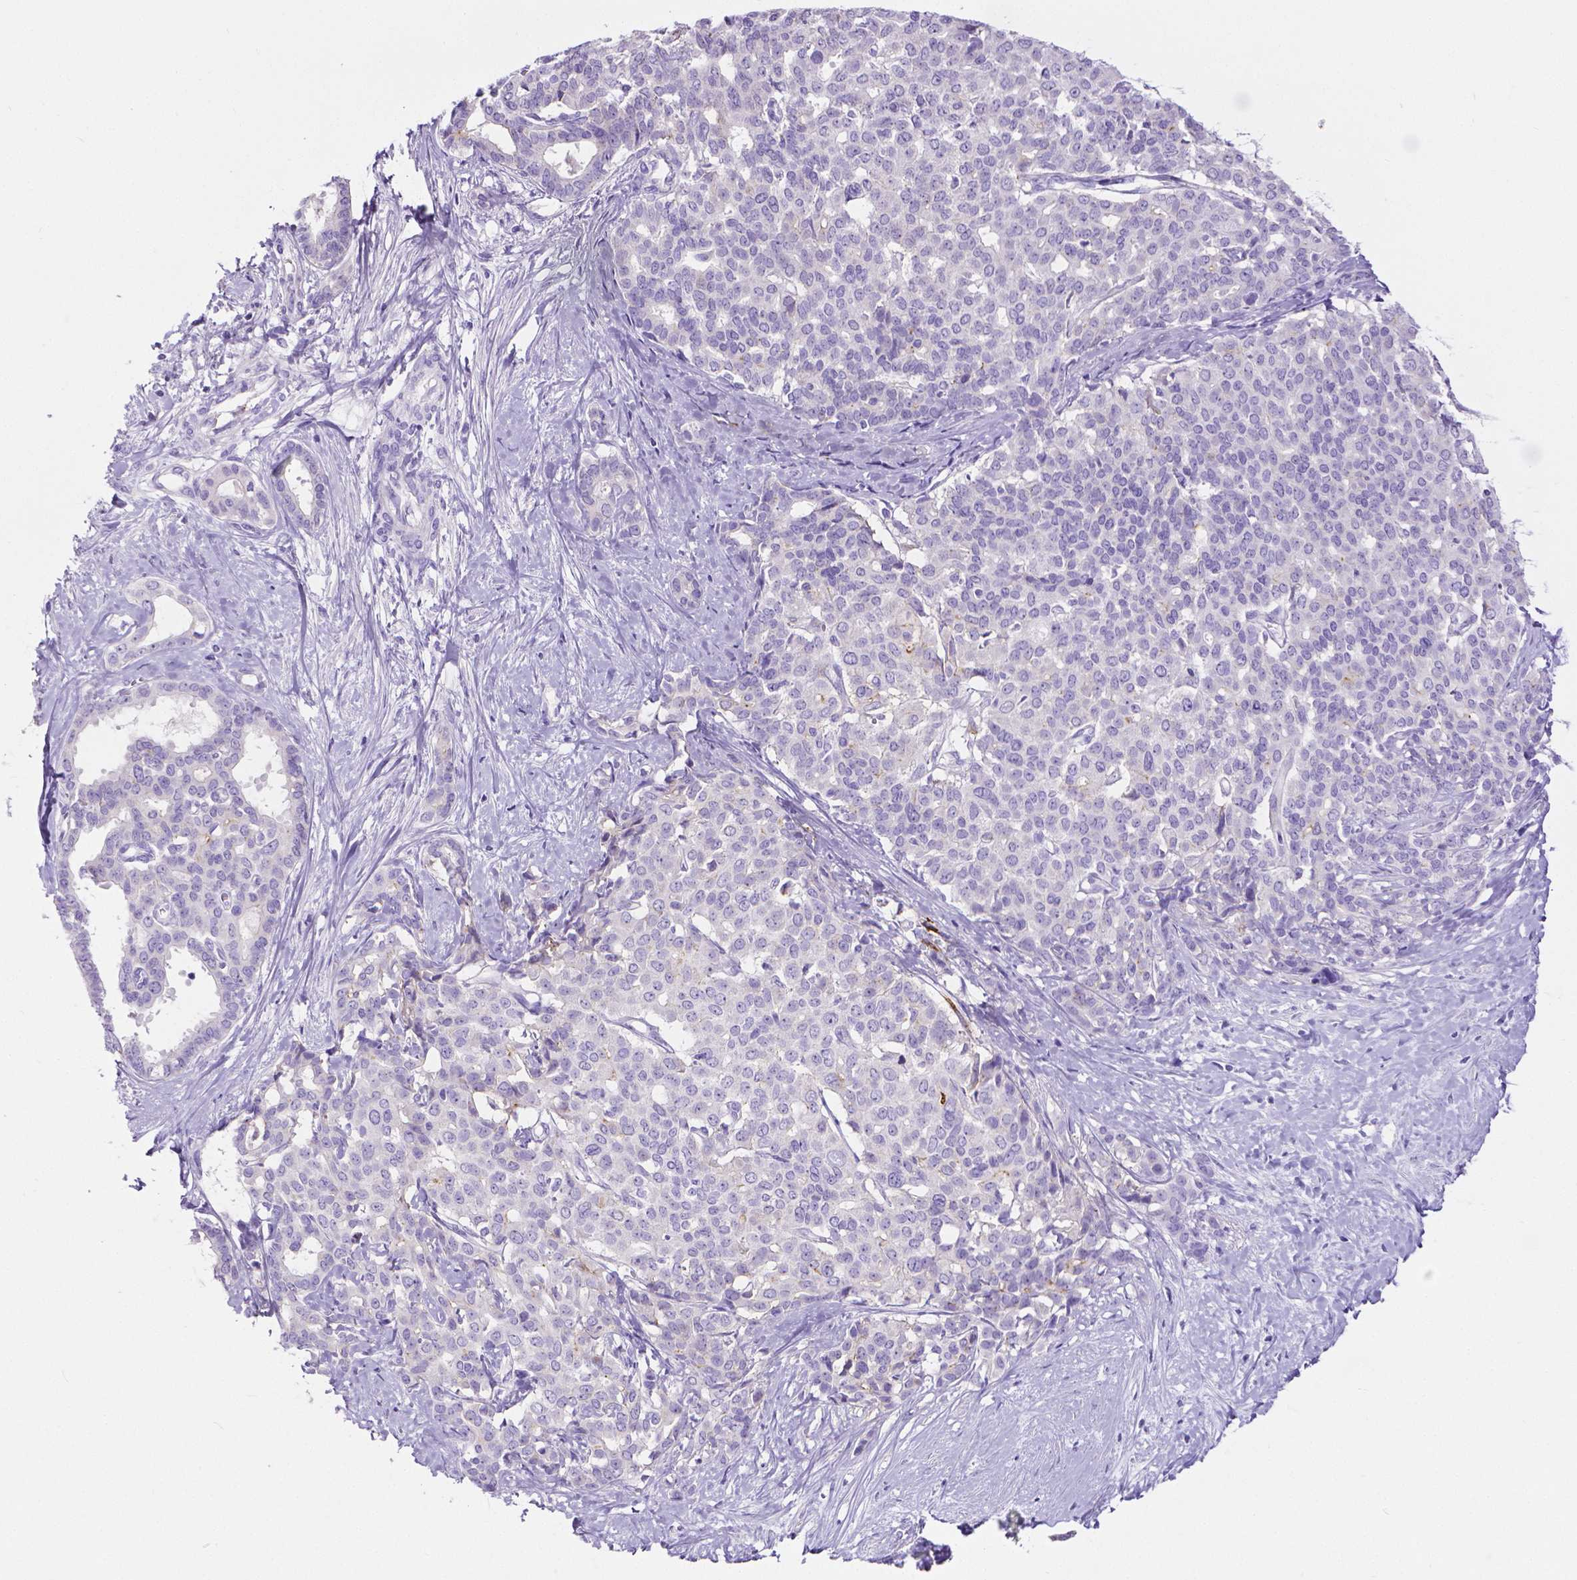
{"staining": {"intensity": "negative", "quantity": "none", "location": "none"}, "tissue": "liver cancer", "cell_type": "Tumor cells", "image_type": "cancer", "snomed": [{"axis": "morphology", "description": "Cholangiocarcinoma"}, {"axis": "topography", "description": "Liver"}], "caption": "This is a photomicrograph of IHC staining of cholangiocarcinoma (liver), which shows no staining in tumor cells.", "gene": "MMP9", "patient": {"sex": "female", "age": 47}}